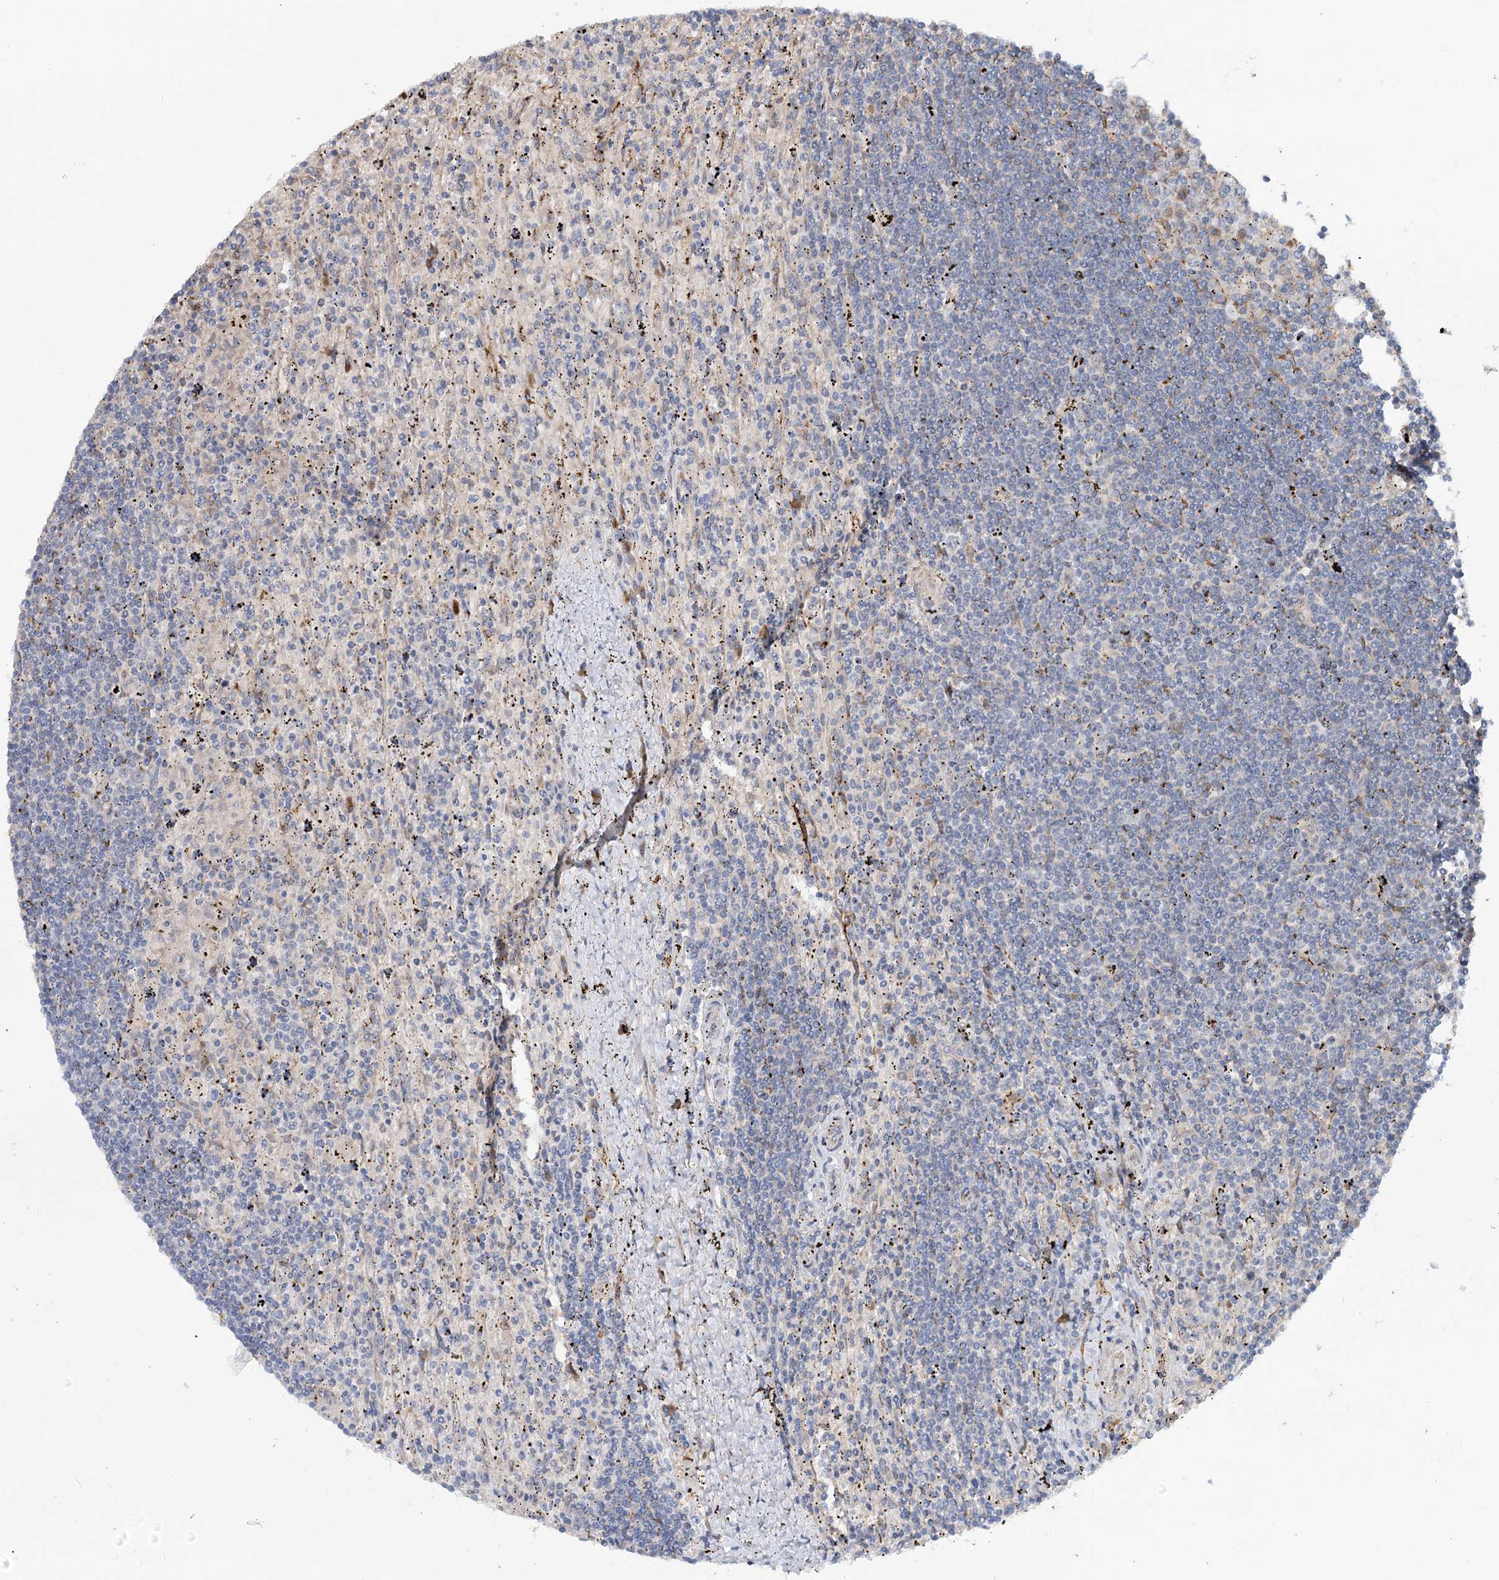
{"staining": {"intensity": "negative", "quantity": "none", "location": "none"}, "tissue": "lymphoma", "cell_type": "Tumor cells", "image_type": "cancer", "snomed": [{"axis": "morphology", "description": "Malignant lymphoma, non-Hodgkin's type, Low grade"}, {"axis": "topography", "description": "Spleen"}], "caption": "The histopathology image reveals no significant expression in tumor cells of lymphoma. The staining was performed using DAB (3,3'-diaminobenzidine) to visualize the protein expression in brown, while the nuclei were stained in blue with hematoxylin (Magnification: 20x).", "gene": "CIB4", "patient": {"sex": "male", "age": 76}}